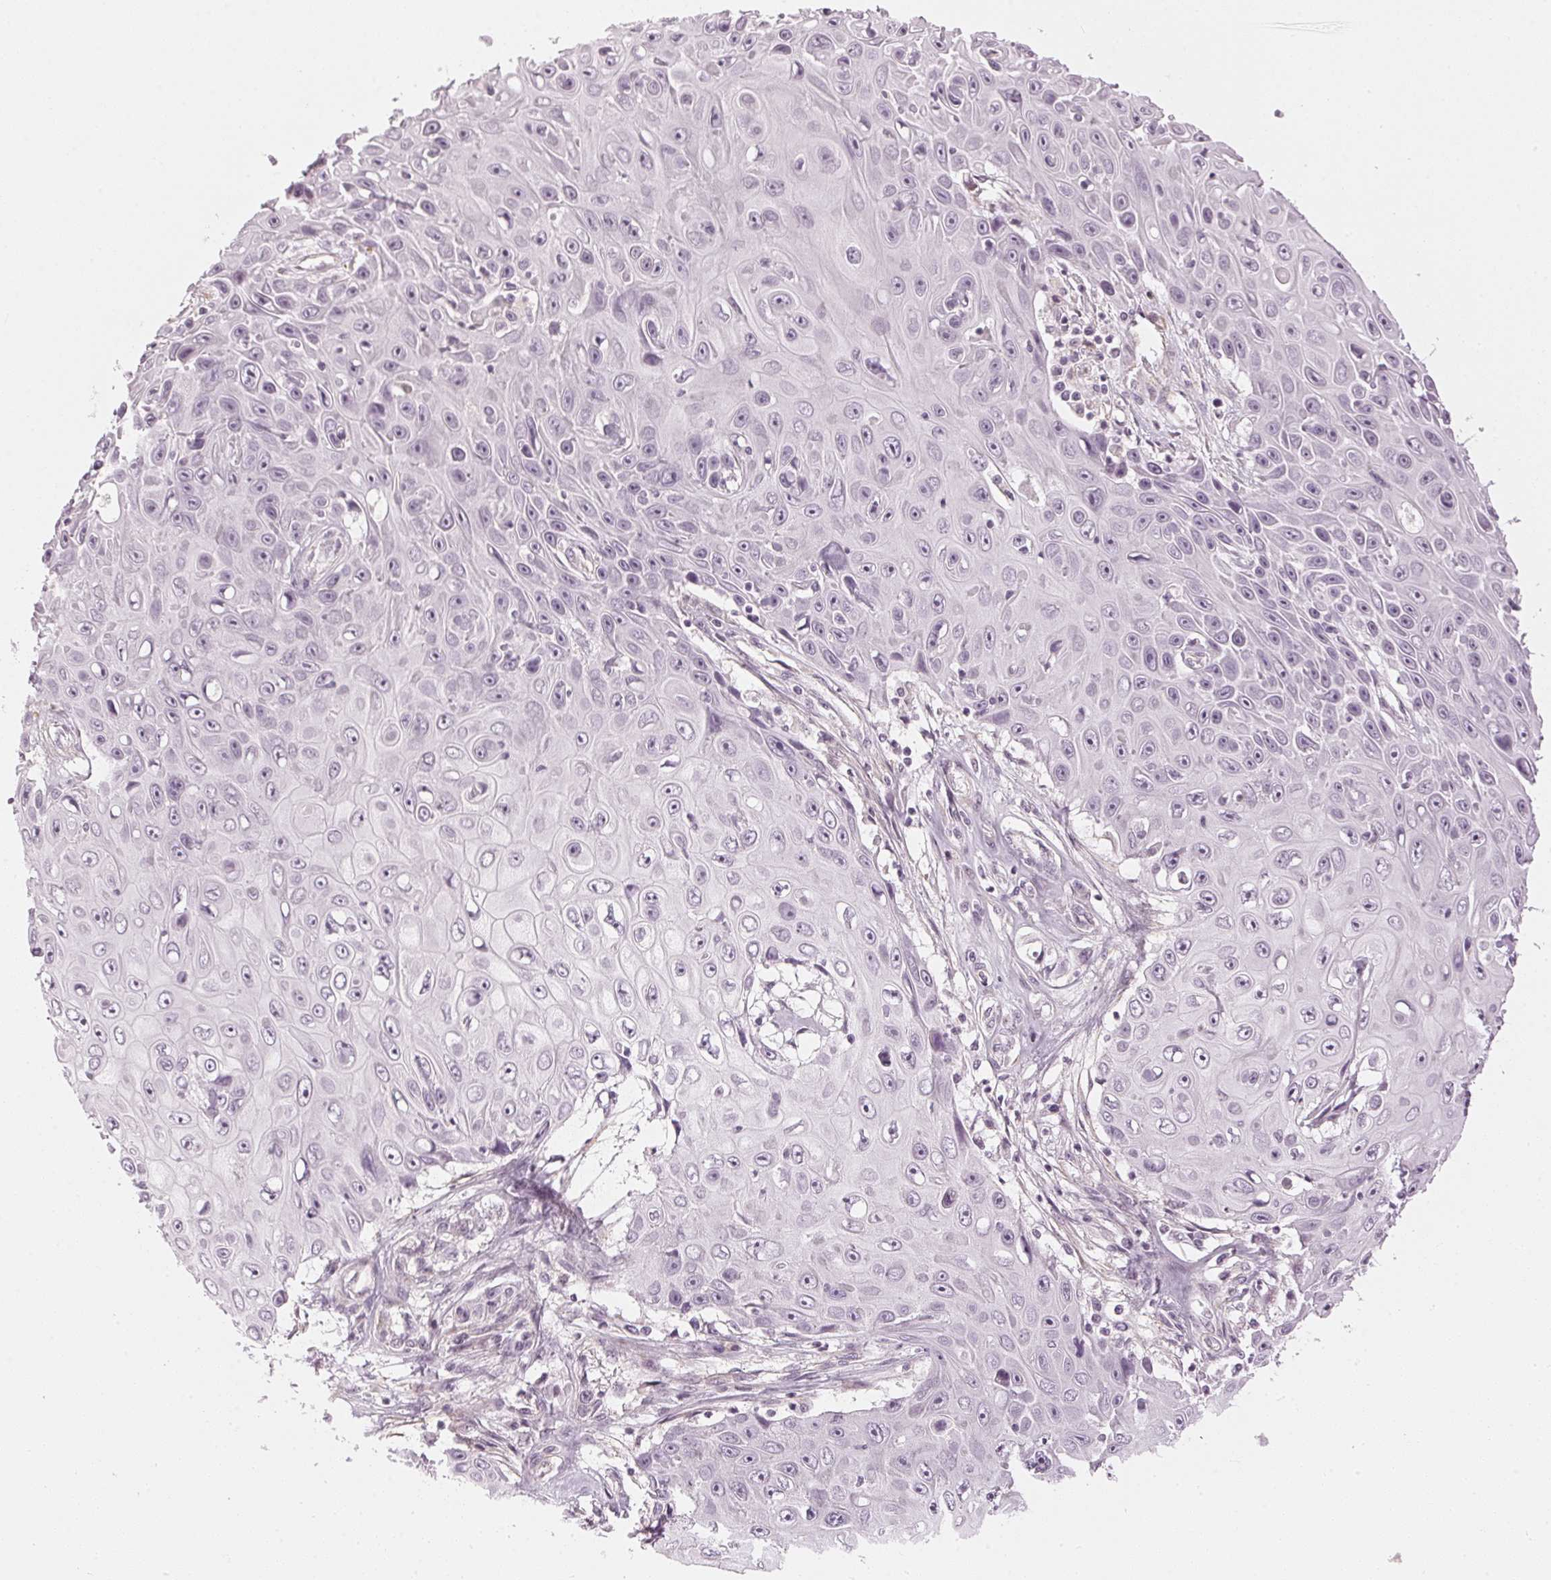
{"staining": {"intensity": "negative", "quantity": "none", "location": "none"}, "tissue": "skin cancer", "cell_type": "Tumor cells", "image_type": "cancer", "snomed": [{"axis": "morphology", "description": "Squamous cell carcinoma, NOS"}, {"axis": "topography", "description": "Skin"}], "caption": "Immunohistochemistry histopathology image of neoplastic tissue: human skin cancer stained with DAB (3,3'-diaminobenzidine) exhibits no significant protein staining in tumor cells.", "gene": "APLP1", "patient": {"sex": "male", "age": 82}}